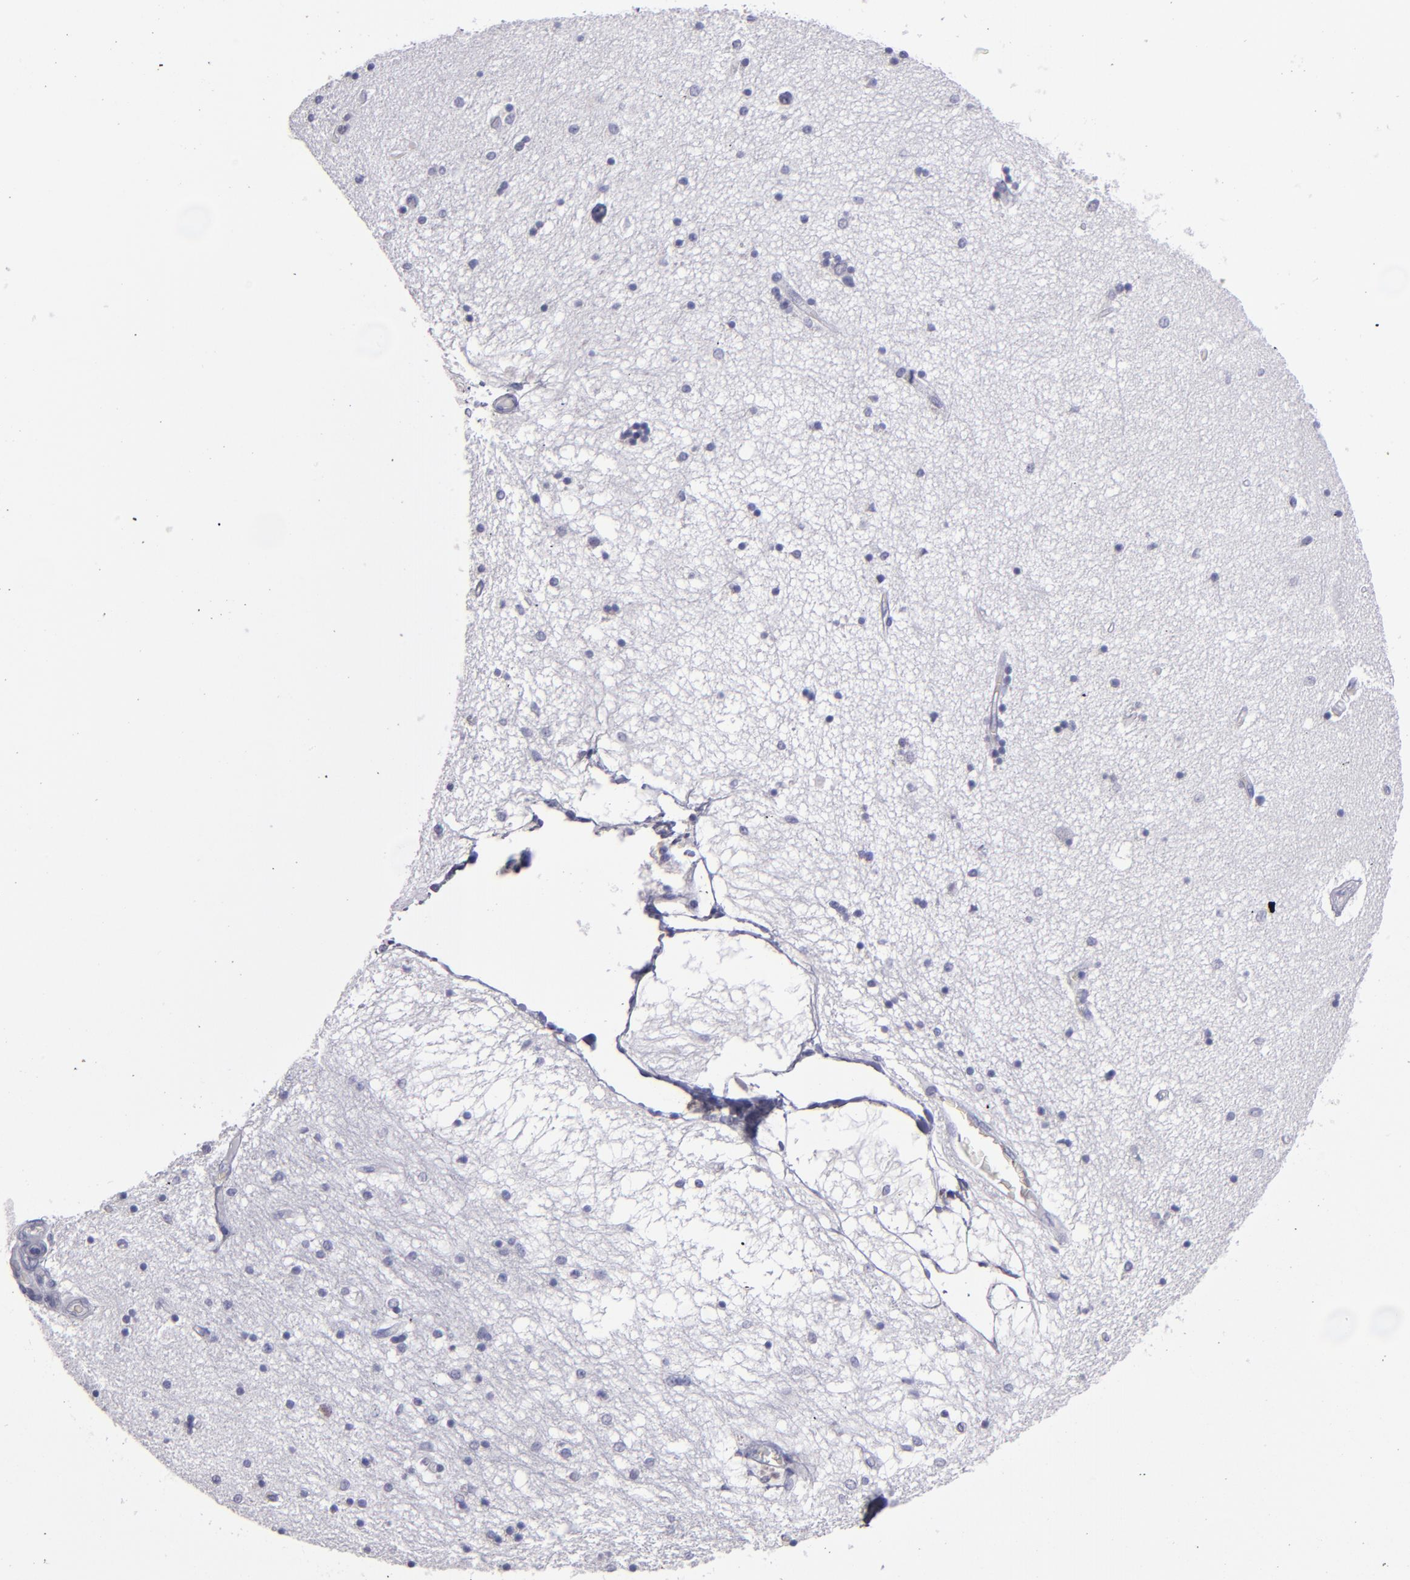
{"staining": {"intensity": "negative", "quantity": "none", "location": "none"}, "tissue": "hippocampus", "cell_type": "Glial cells", "image_type": "normal", "snomed": [{"axis": "morphology", "description": "Normal tissue, NOS"}, {"axis": "topography", "description": "Hippocampus"}], "caption": "High power microscopy histopathology image of an immunohistochemistry (IHC) image of unremarkable hippocampus, revealing no significant staining in glial cells.", "gene": "ALDOB", "patient": {"sex": "female", "age": 54}}